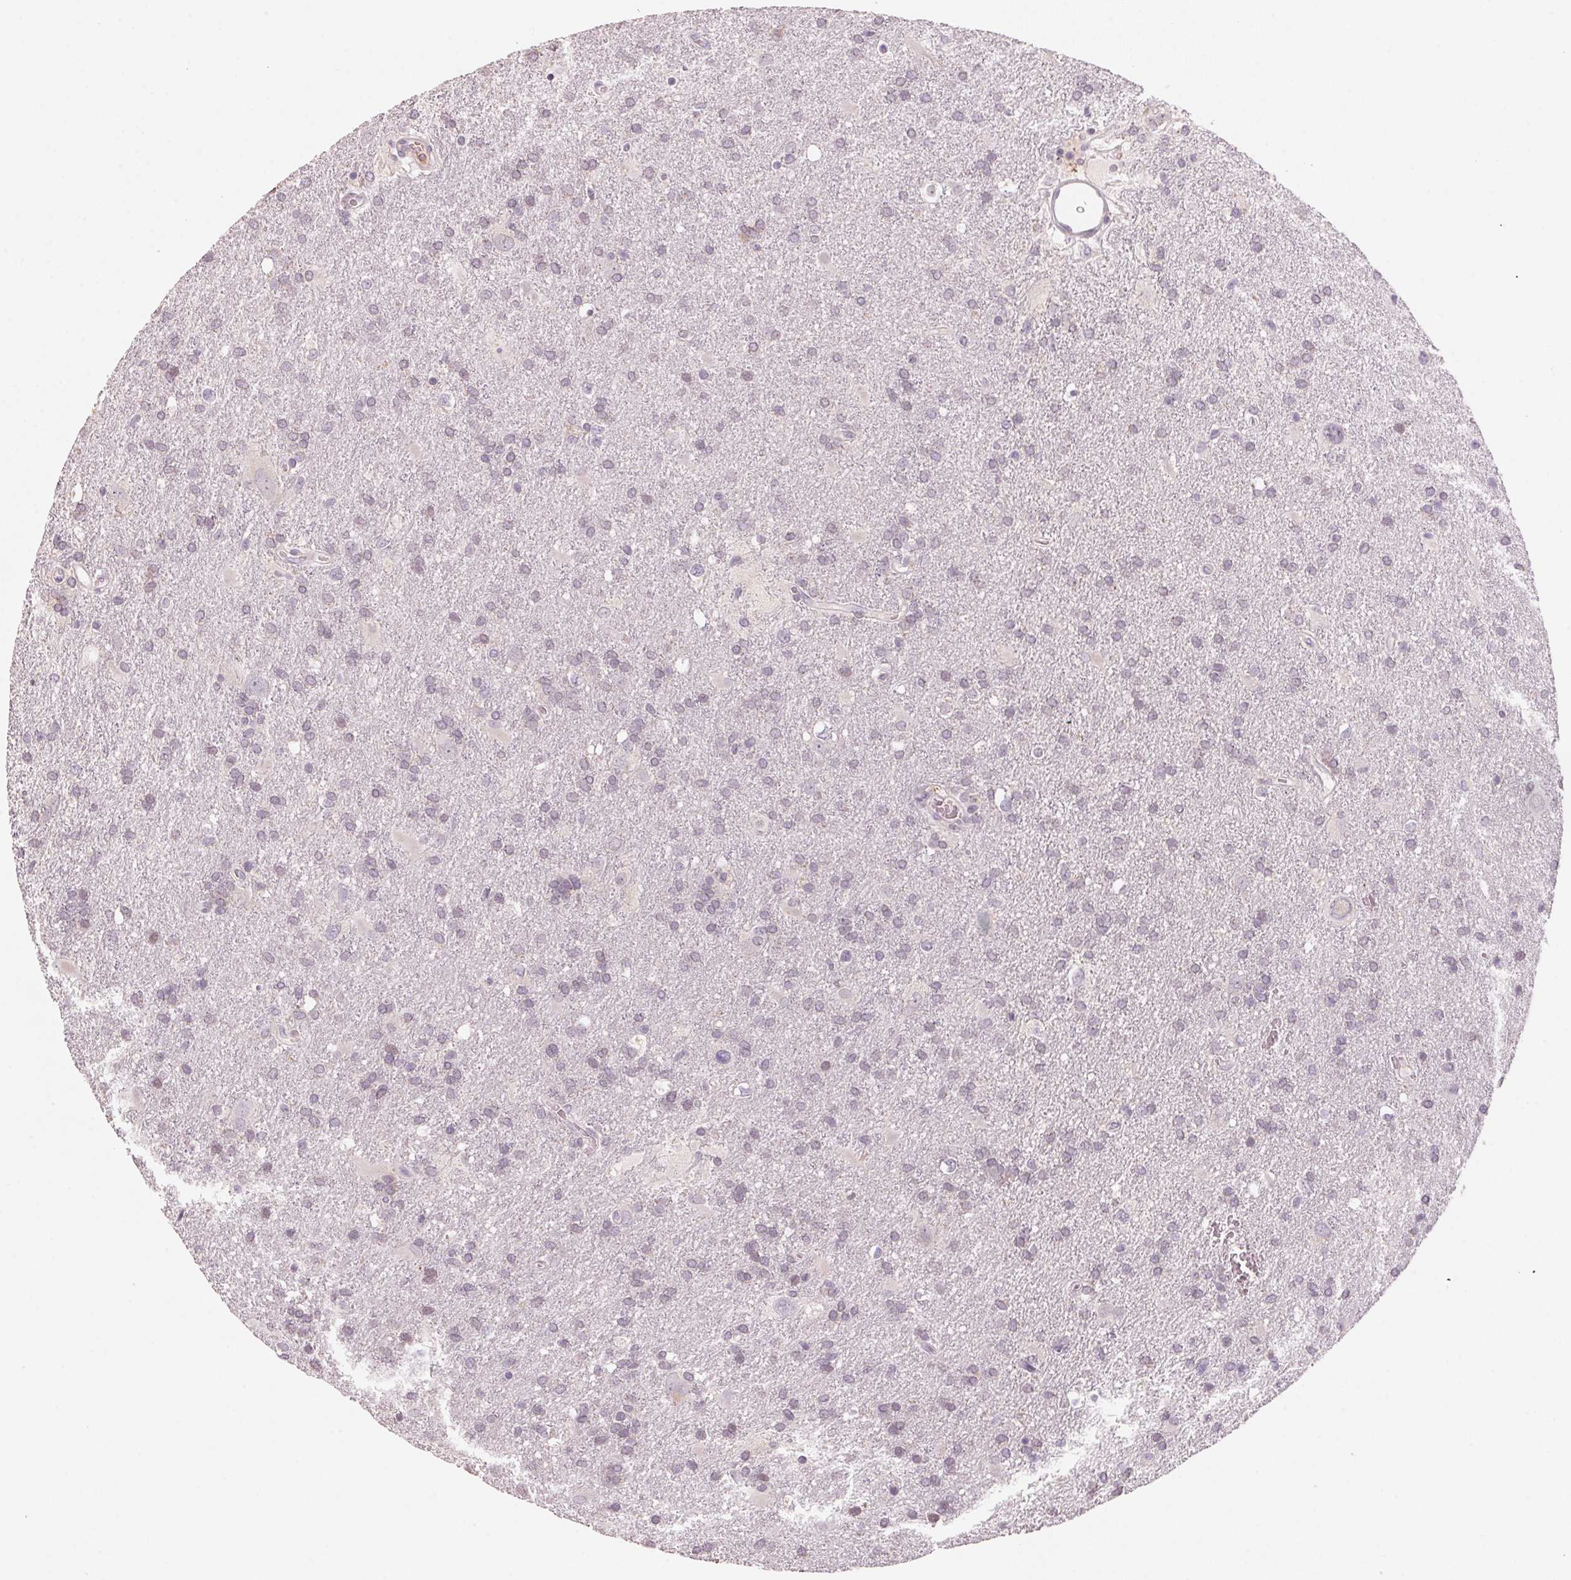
{"staining": {"intensity": "negative", "quantity": "none", "location": "none"}, "tissue": "glioma", "cell_type": "Tumor cells", "image_type": "cancer", "snomed": [{"axis": "morphology", "description": "Glioma, malignant, Low grade"}, {"axis": "topography", "description": "Brain"}], "caption": "Tumor cells are negative for brown protein staining in glioma.", "gene": "ADAM20", "patient": {"sex": "male", "age": 66}}